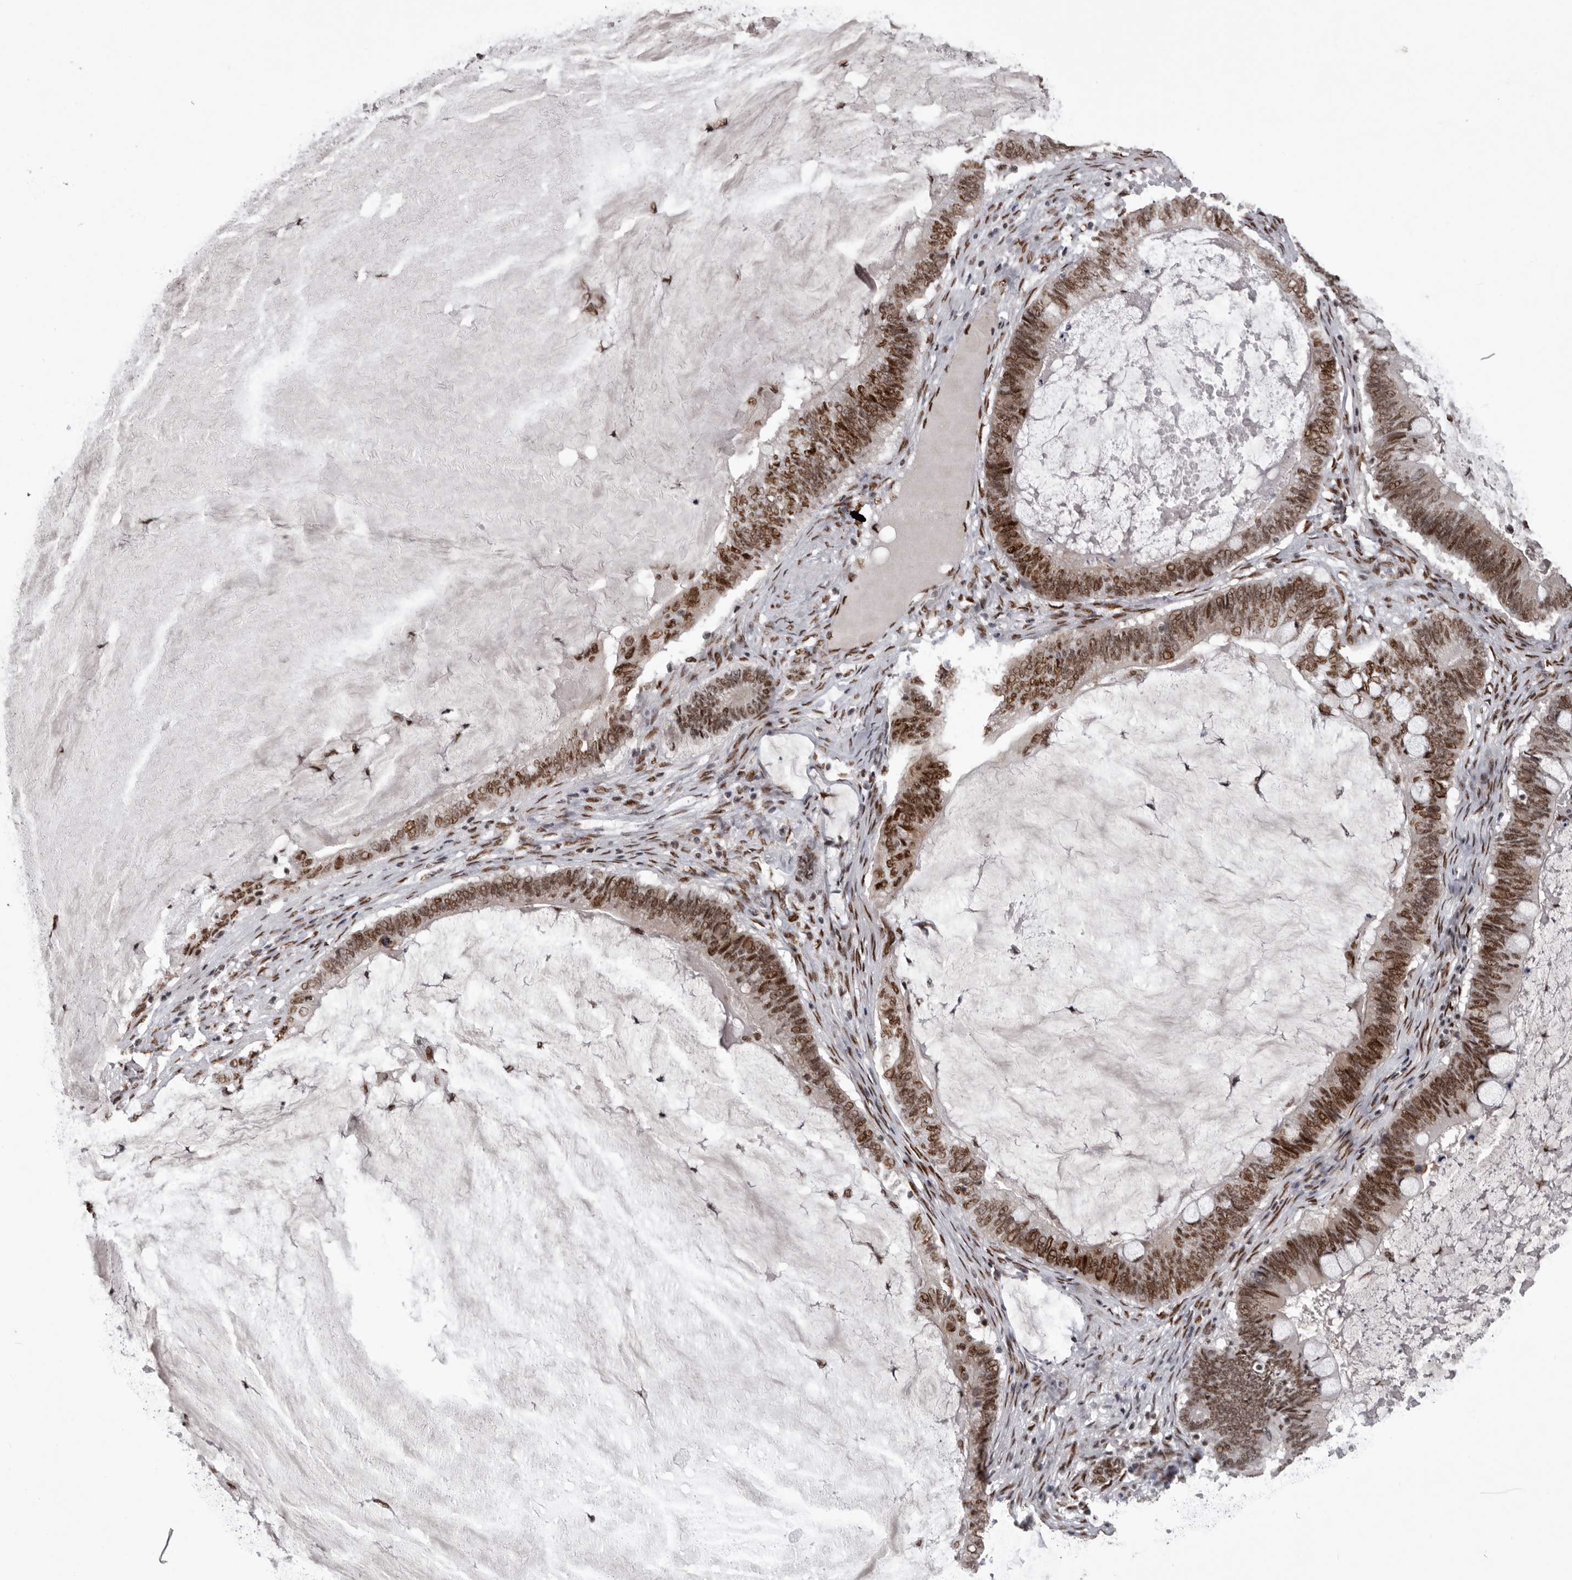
{"staining": {"intensity": "strong", "quantity": ">75%", "location": "nuclear"}, "tissue": "ovarian cancer", "cell_type": "Tumor cells", "image_type": "cancer", "snomed": [{"axis": "morphology", "description": "Cystadenocarcinoma, mucinous, NOS"}, {"axis": "topography", "description": "Ovary"}], "caption": "Immunohistochemistry (IHC) (DAB) staining of ovarian mucinous cystadenocarcinoma demonstrates strong nuclear protein positivity in approximately >75% of tumor cells.", "gene": "NUMA1", "patient": {"sex": "female", "age": 61}}